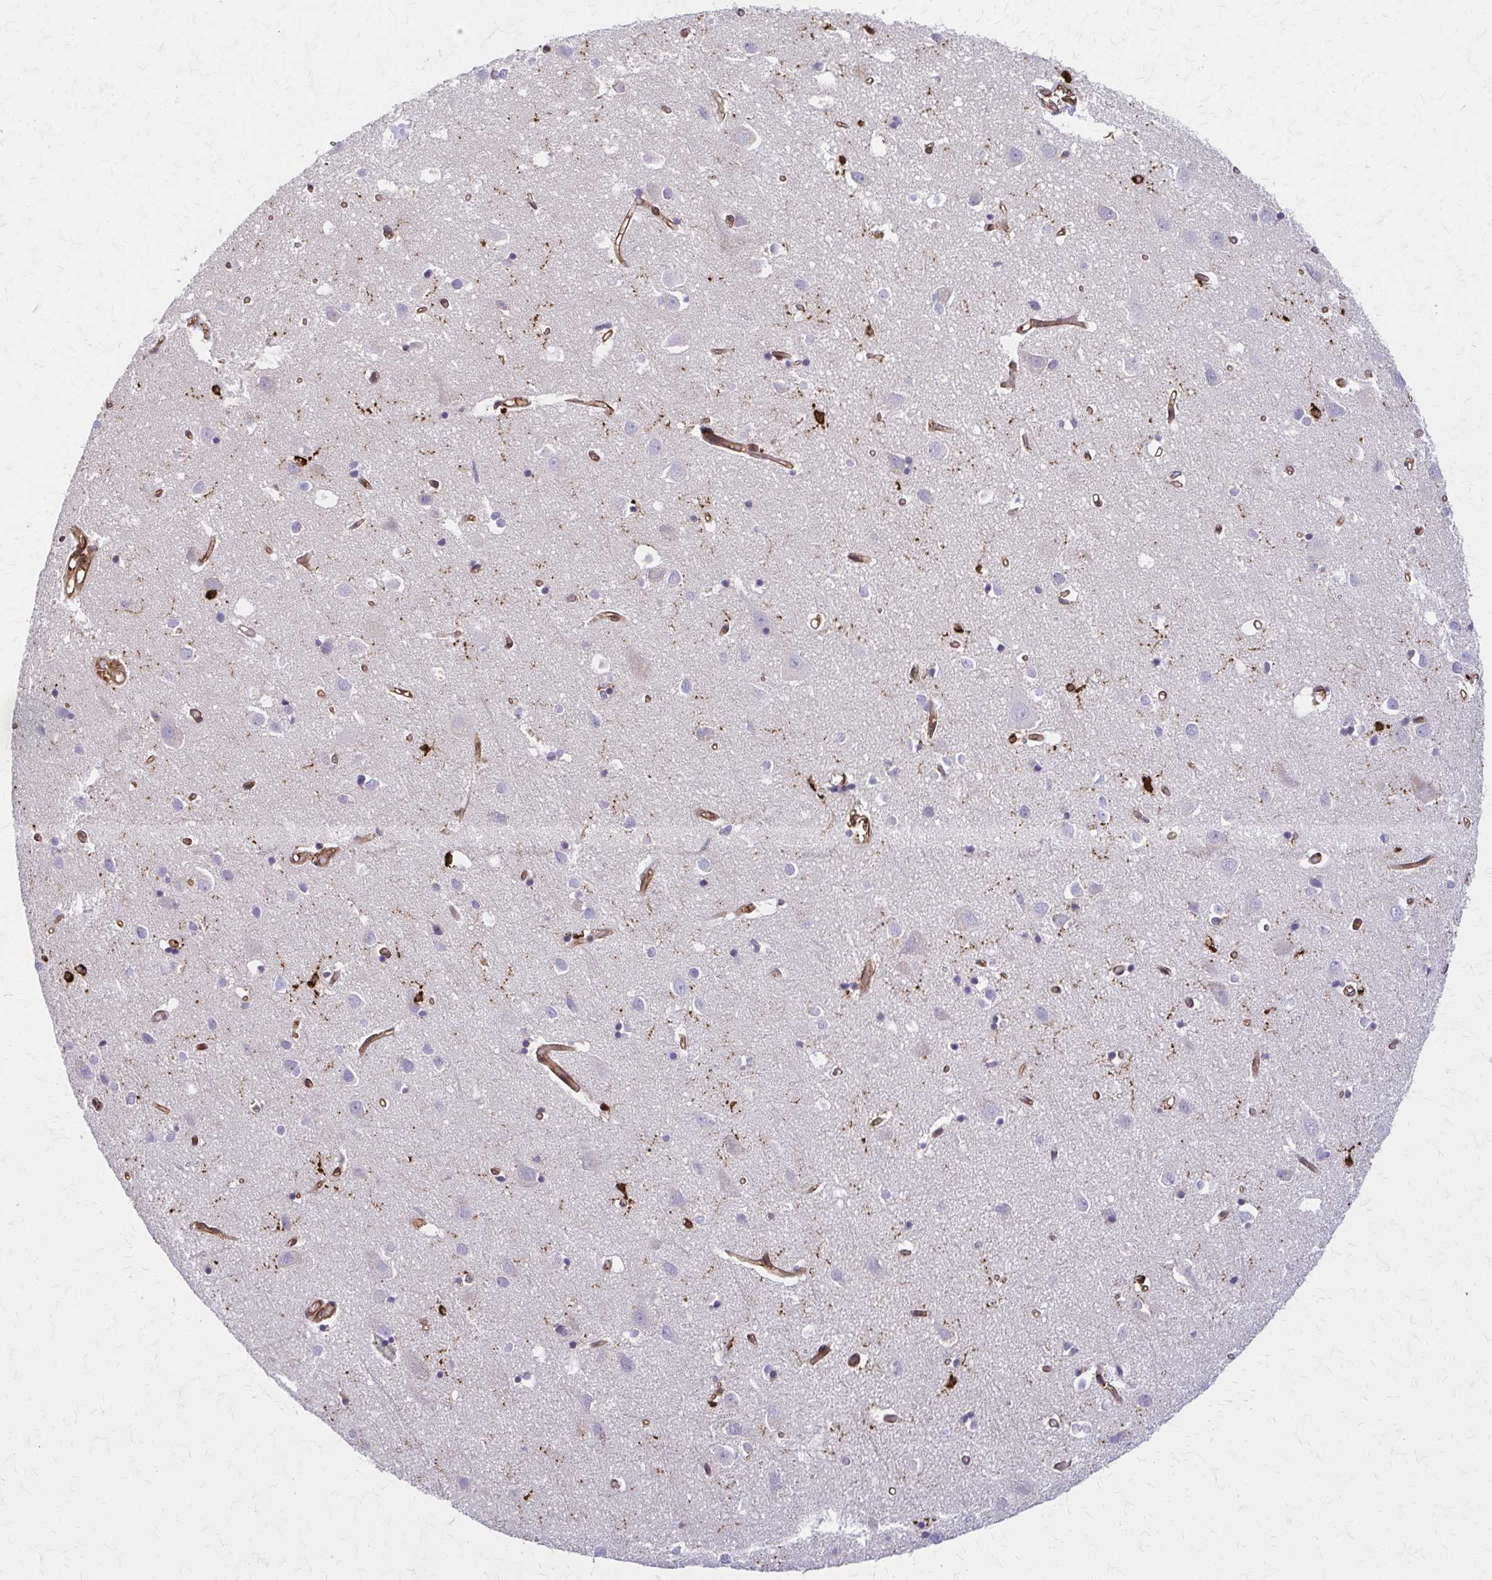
{"staining": {"intensity": "moderate", "quantity": ">75%", "location": "cytoplasmic/membranous"}, "tissue": "cerebral cortex", "cell_type": "Endothelial cells", "image_type": "normal", "snomed": [{"axis": "morphology", "description": "Normal tissue, NOS"}, {"axis": "topography", "description": "Cerebral cortex"}], "caption": "A brown stain shows moderate cytoplasmic/membranous positivity of a protein in endothelial cells of unremarkable cerebral cortex. (Brightfield microscopy of DAB IHC at high magnification).", "gene": "WASF2", "patient": {"sex": "male", "age": 70}}